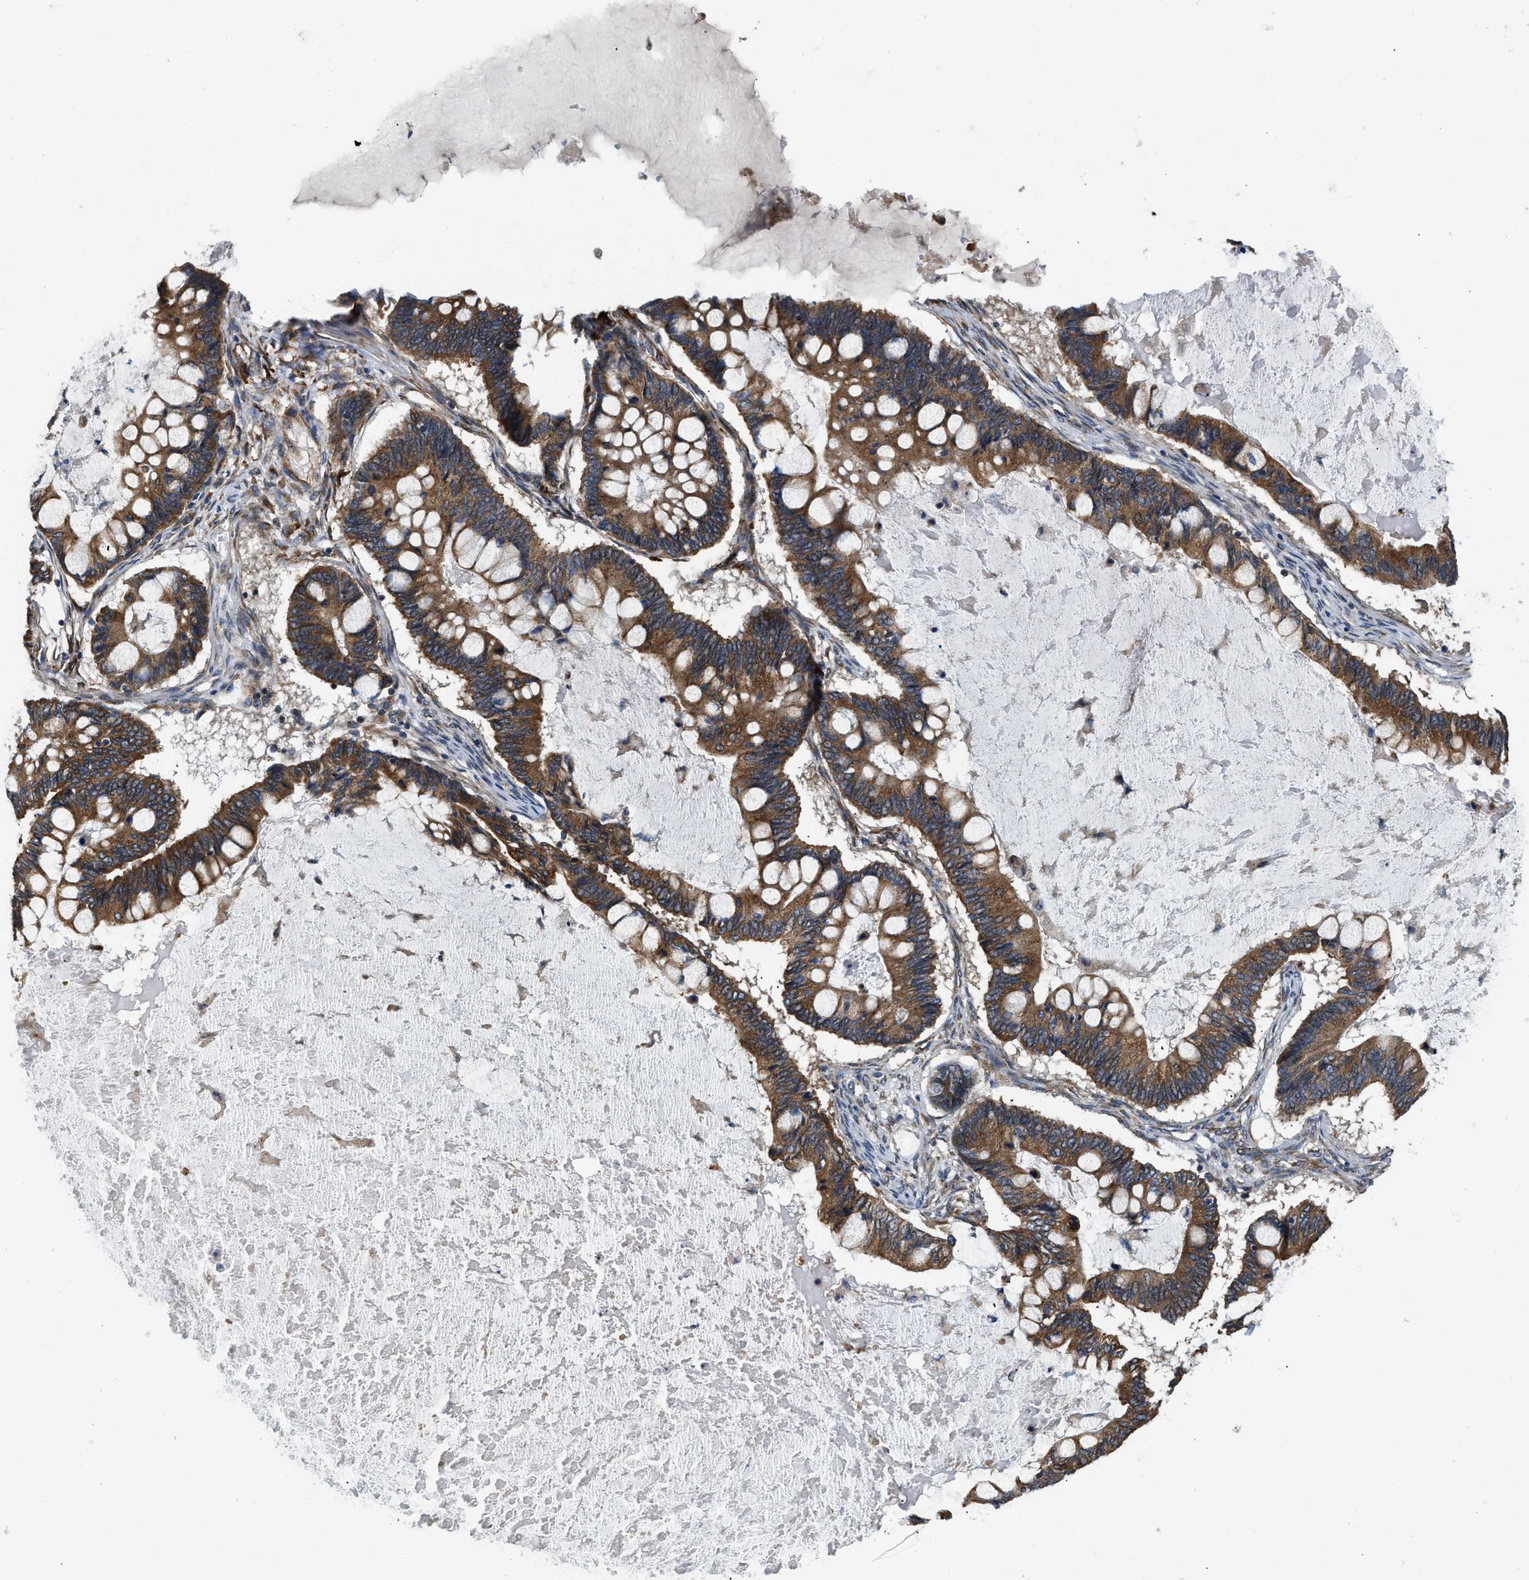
{"staining": {"intensity": "strong", "quantity": ">75%", "location": "cytoplasmic/membranous"}, "tissue": "ovarian cancer", "cell_type": "Tumor cells", "image_type": "cancer", "snomed": [{"axis": "morphology", "description": "Cystadenocarcinoma, mucinous, NOS"}, {"axis": "topography", "description": "Ovary"}], "caption": "Approximately >75% of tumor cells in human ovarian cancer exhibit strong cytoplasmic/membranous protein positivity as visualized by brown immunohistochemical staining.", "gene": "ARL6IP5", "patient": {"sex": "female", "age": 61}}